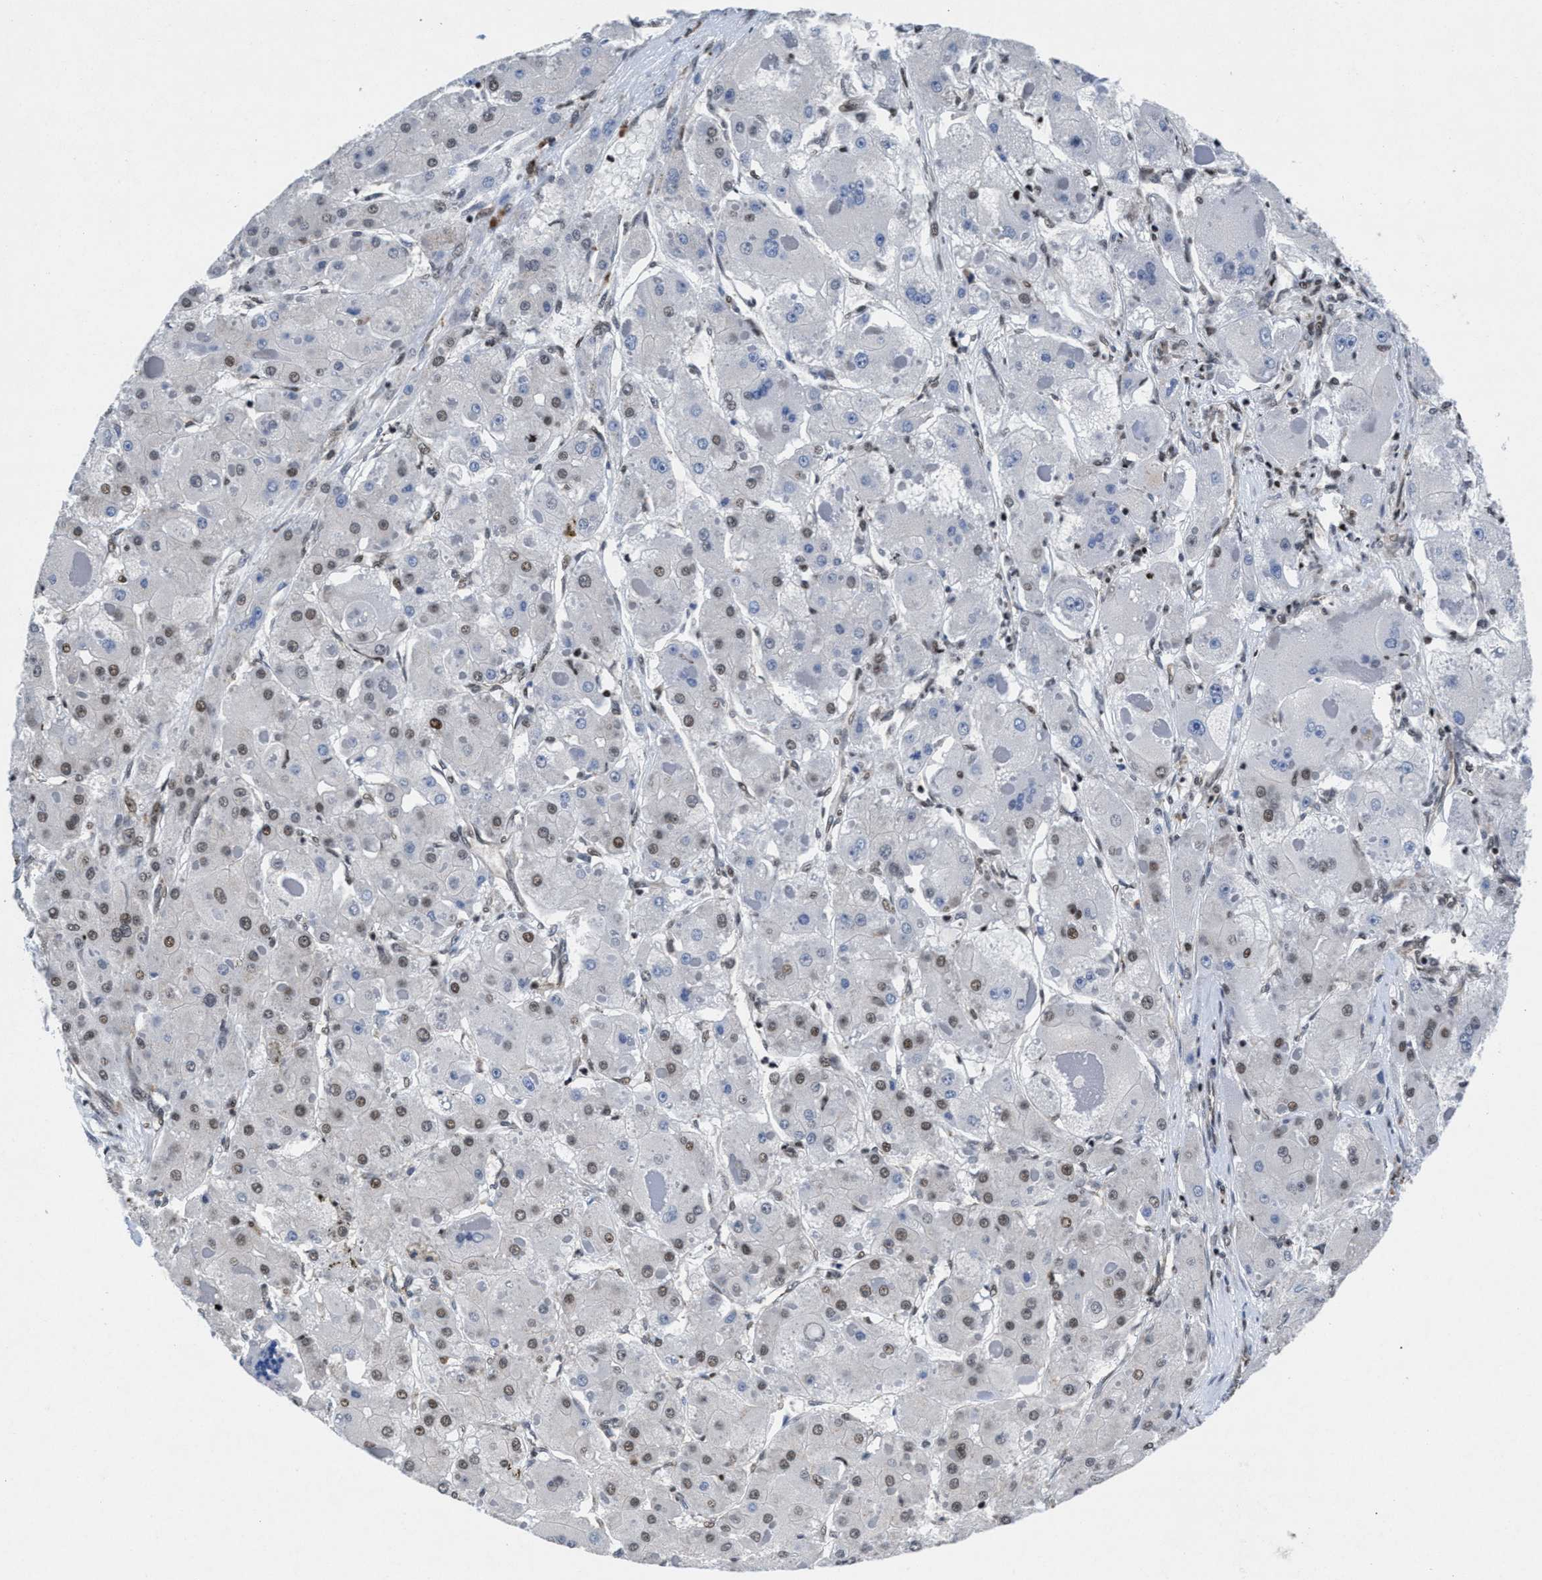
{"staining": {"intensity": "weak", "quantity": "25%-75%", "location": "nuclear"}, "tissue": "liver cancer", "cell_type": "Tumor cells", "image_type": "cancer", "snomed": [{"axis": "morphology", "description": "Carcinoma, Hepatocellular, NOS"}, {"axis": "topography", "description": "Liver"}], "caption": "IHC image of neoplastic tissue: human liver cancer (hepatocellular carcinoma) stained using immunohistochemistry shows low levels of weak protein expression localized specifically in the nuclear of tumor cells, appearing as a nuclear brown color.", "gene": "WDR81", "patient": {"sex": "female", "age": 73}}